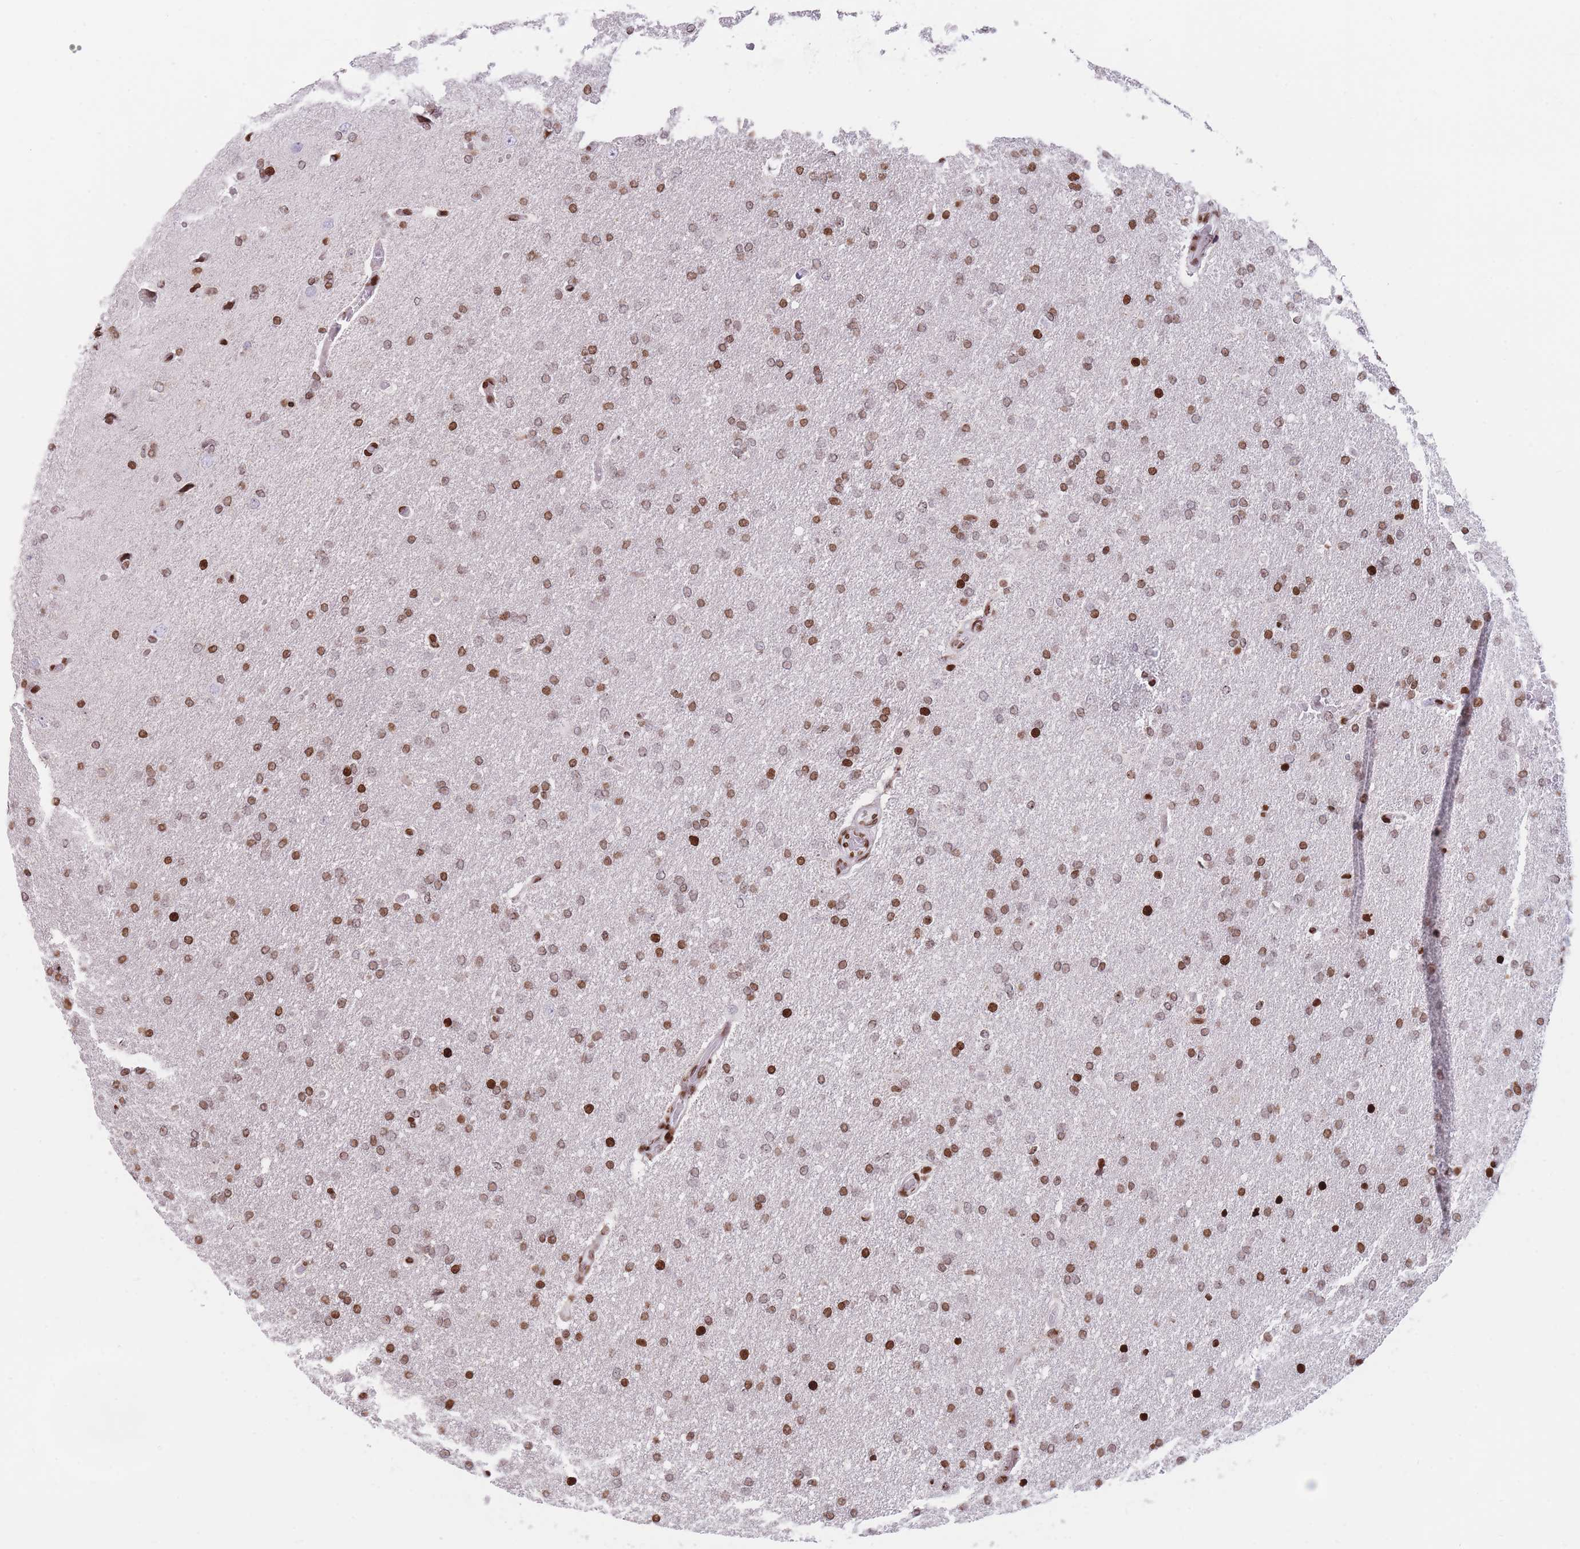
{"staining": {"intensity": "moderate", "quantity": ">75%", "location": "nuclear"}, "tissue": "glioma", "cell_type": "Tumor cells", "image_type": "cancer", "snomed": [{"axis": "morphology", "description": "Glioma, malignant, High grade"}, {"axis": "topography", "description": "Brain"}], "caption": "Human glioma stained with a brown dye demonstrates moderate nuclear positive positivity in about >75% of tumor cells.", "gene": "AK9", "patient": {"sex": "male", "age": 72}}